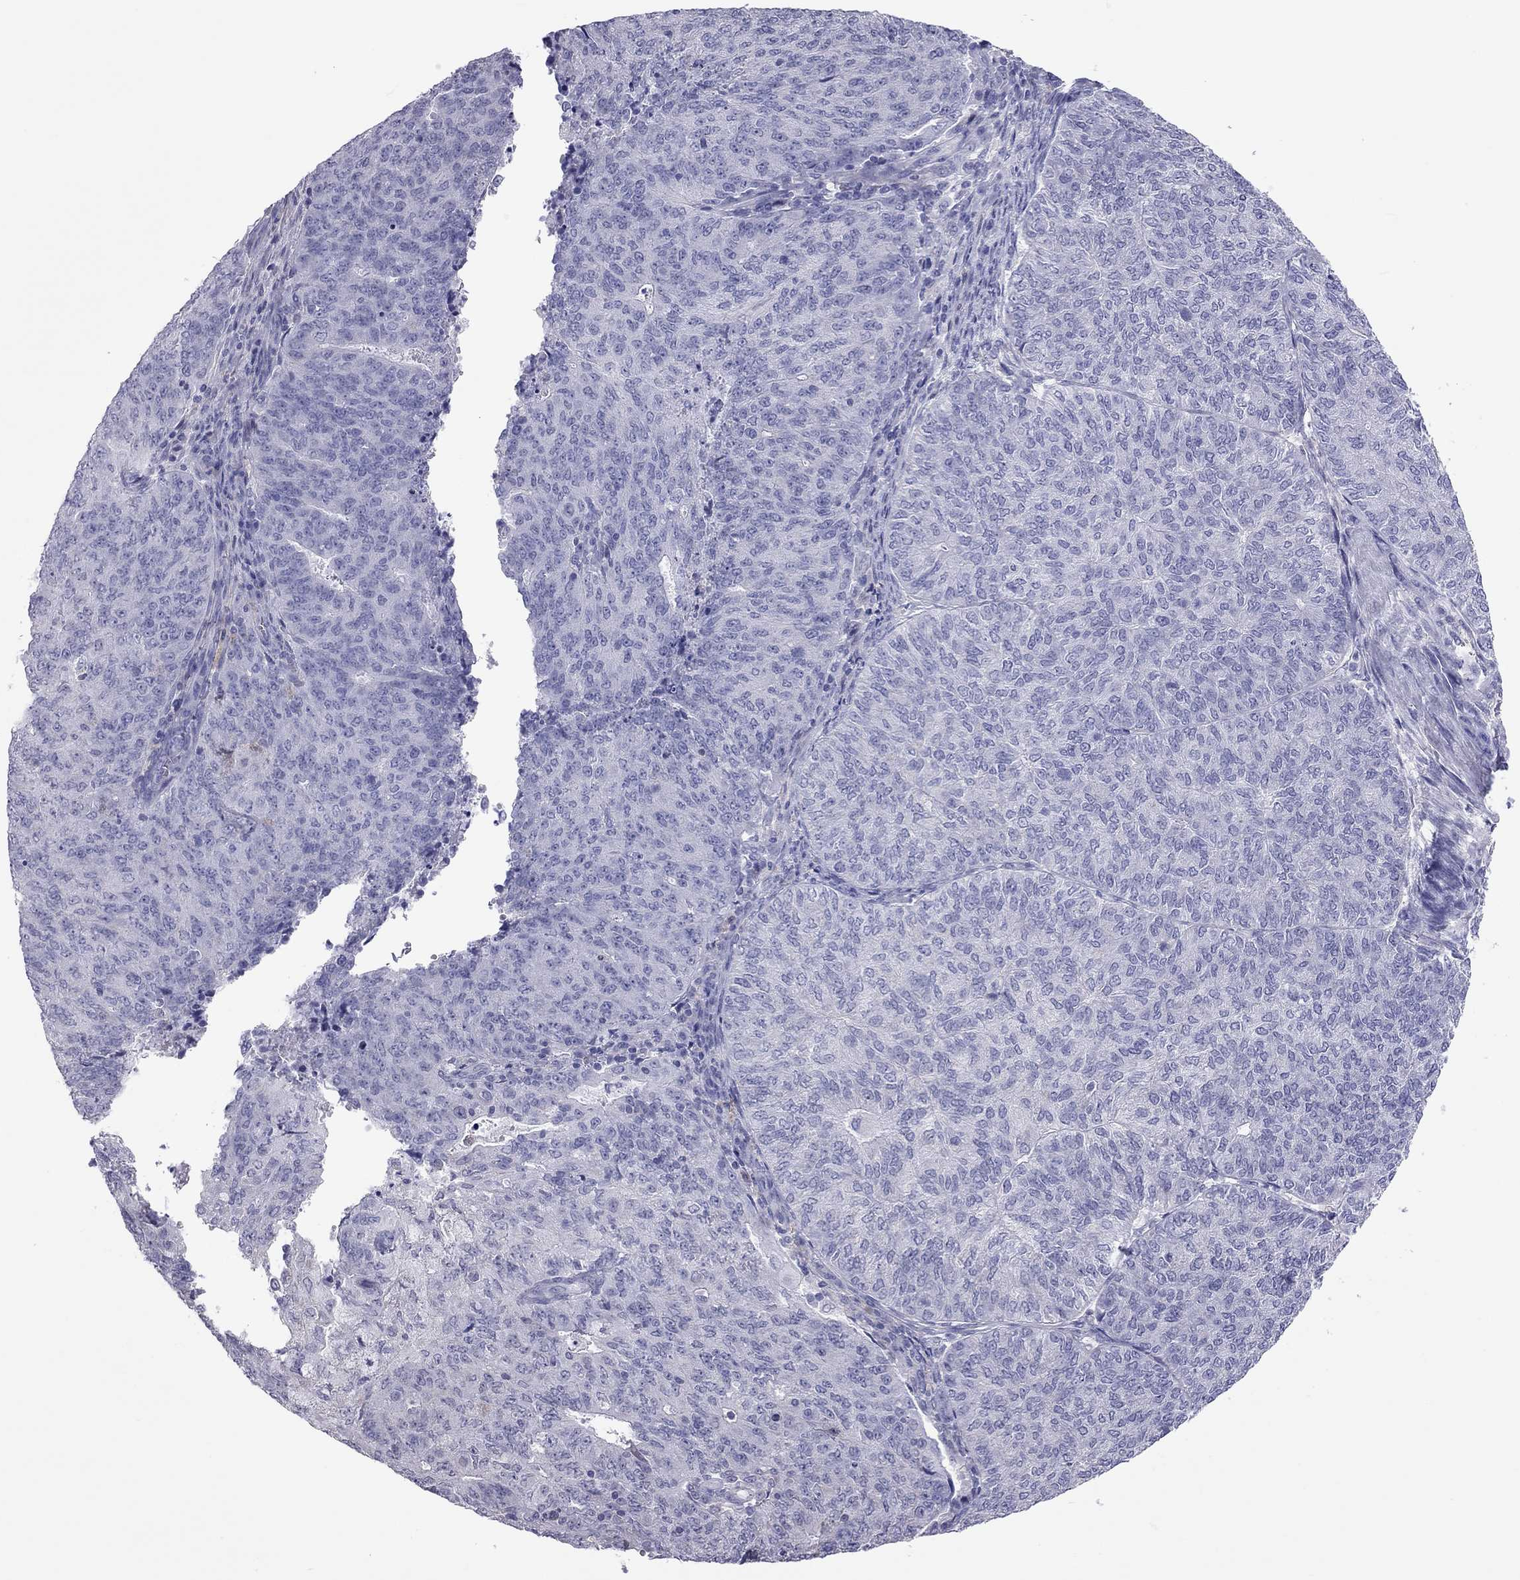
{"staining": {"intensity": "negative", "quantity": "none", "location": "none"}, "tissue": "endometrial cancer", "cell_type": "Tumor cells", "image_type": "cancer", "snomed": [{"axis": "morphology", "description": "Adenocarcinoma, NOS"}, {"axis": "topography", "description": "Endometrium"}], "caption": "Immunohistochemistry (IHC) photomicrograph of neoplastic tissue: endometrial cancer stained with DAB (3,3'-diaminobenzidine) reveals no significant protein staining in tumor cells.", "gene": "PPP1R3A", "patient": {"sex": "female", "age": 82}}